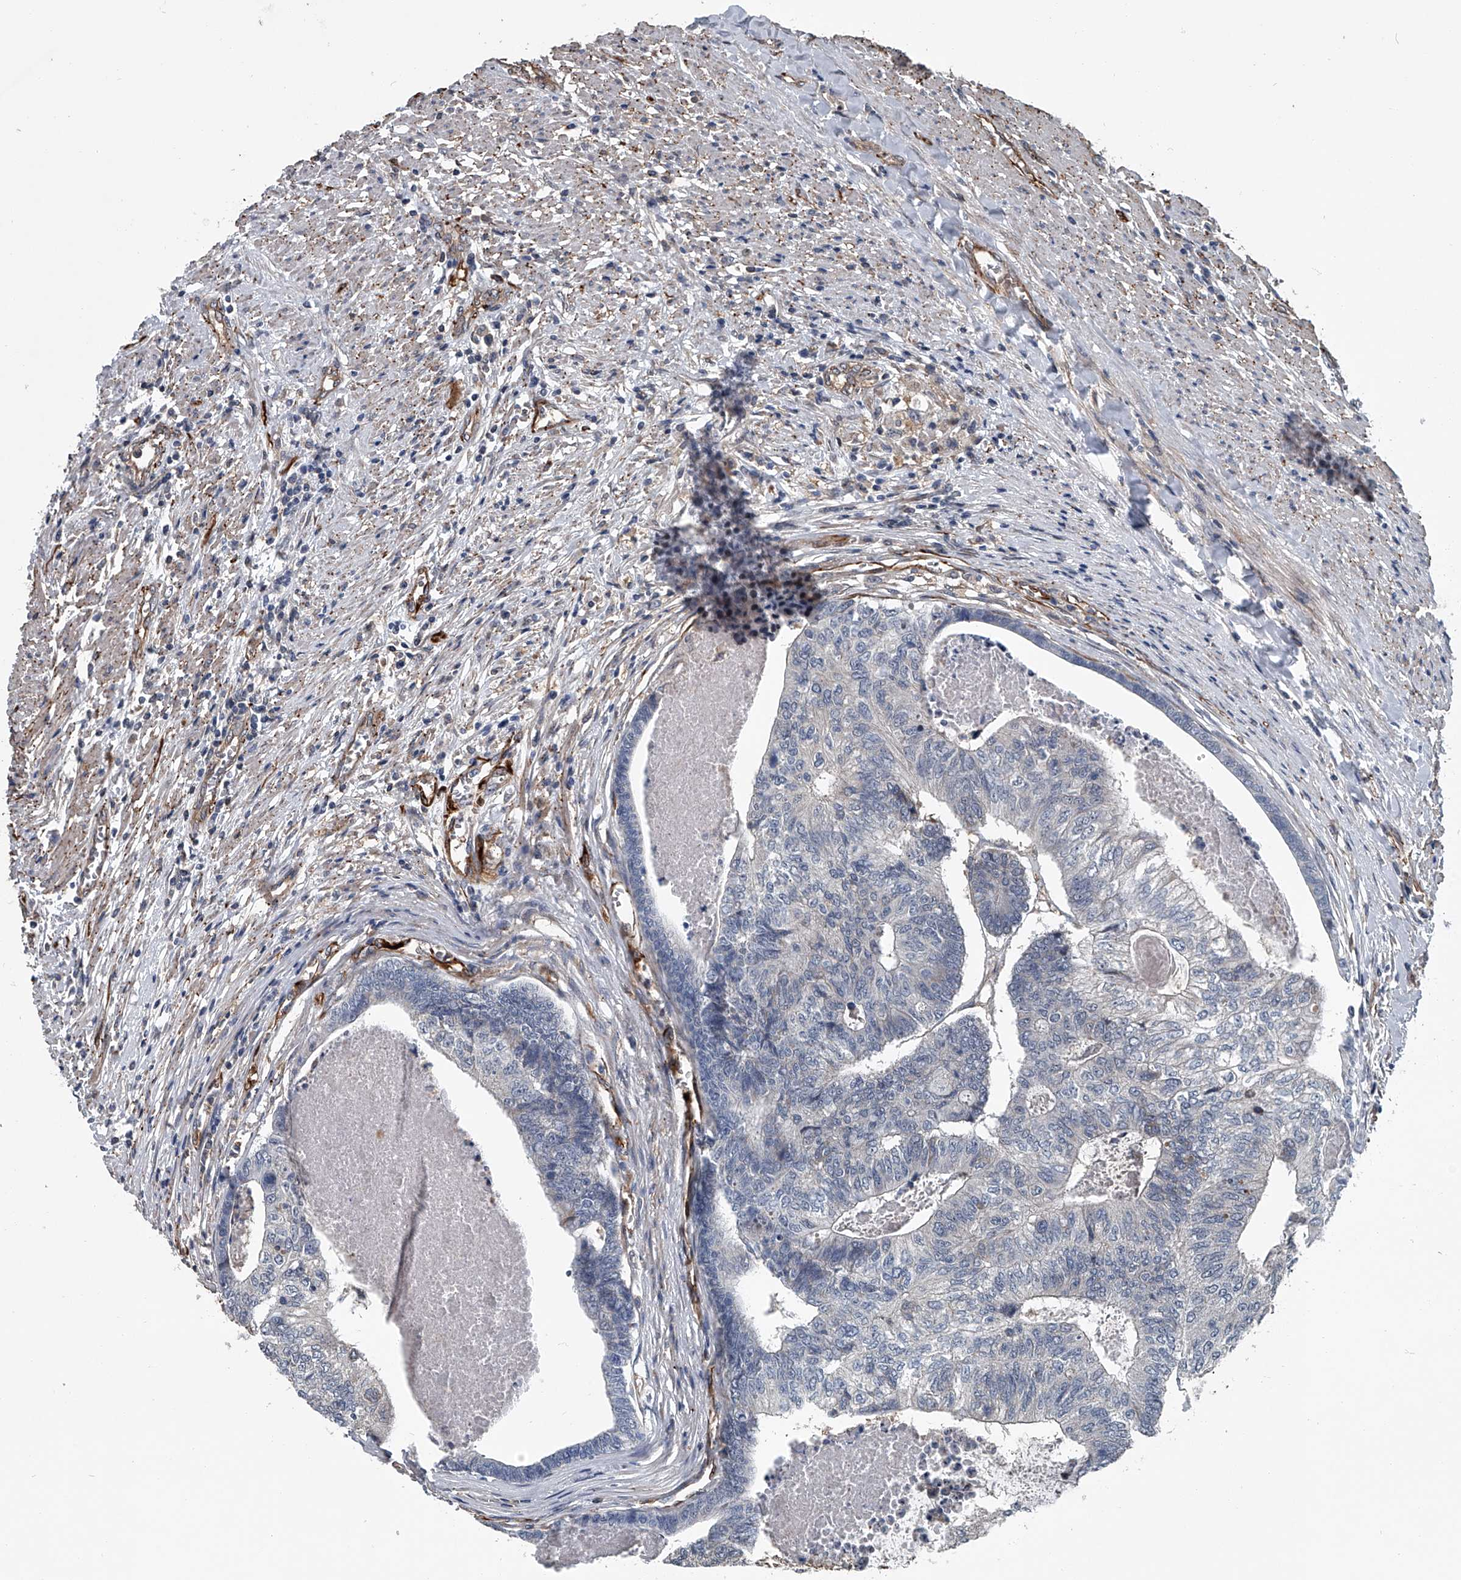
{"staining": {"intensity": "negative", "quantity": "none", "location": "none"}, "tissue": "colorectal cancer", "cell_type": "Tumor cells", "image_type": "cancer", "snomed": [{"axis": "morphology", "description": "Adenocarcinoma, NOS"}, {"axis": "topography", "description": "Colon"}], "caption": "Tumor cells are negative for brown protein staining in colorectal cancer (adenocarcinoma).", "gene": "LDLRAD2", "patient": {"sex": "female", "age": 67}}